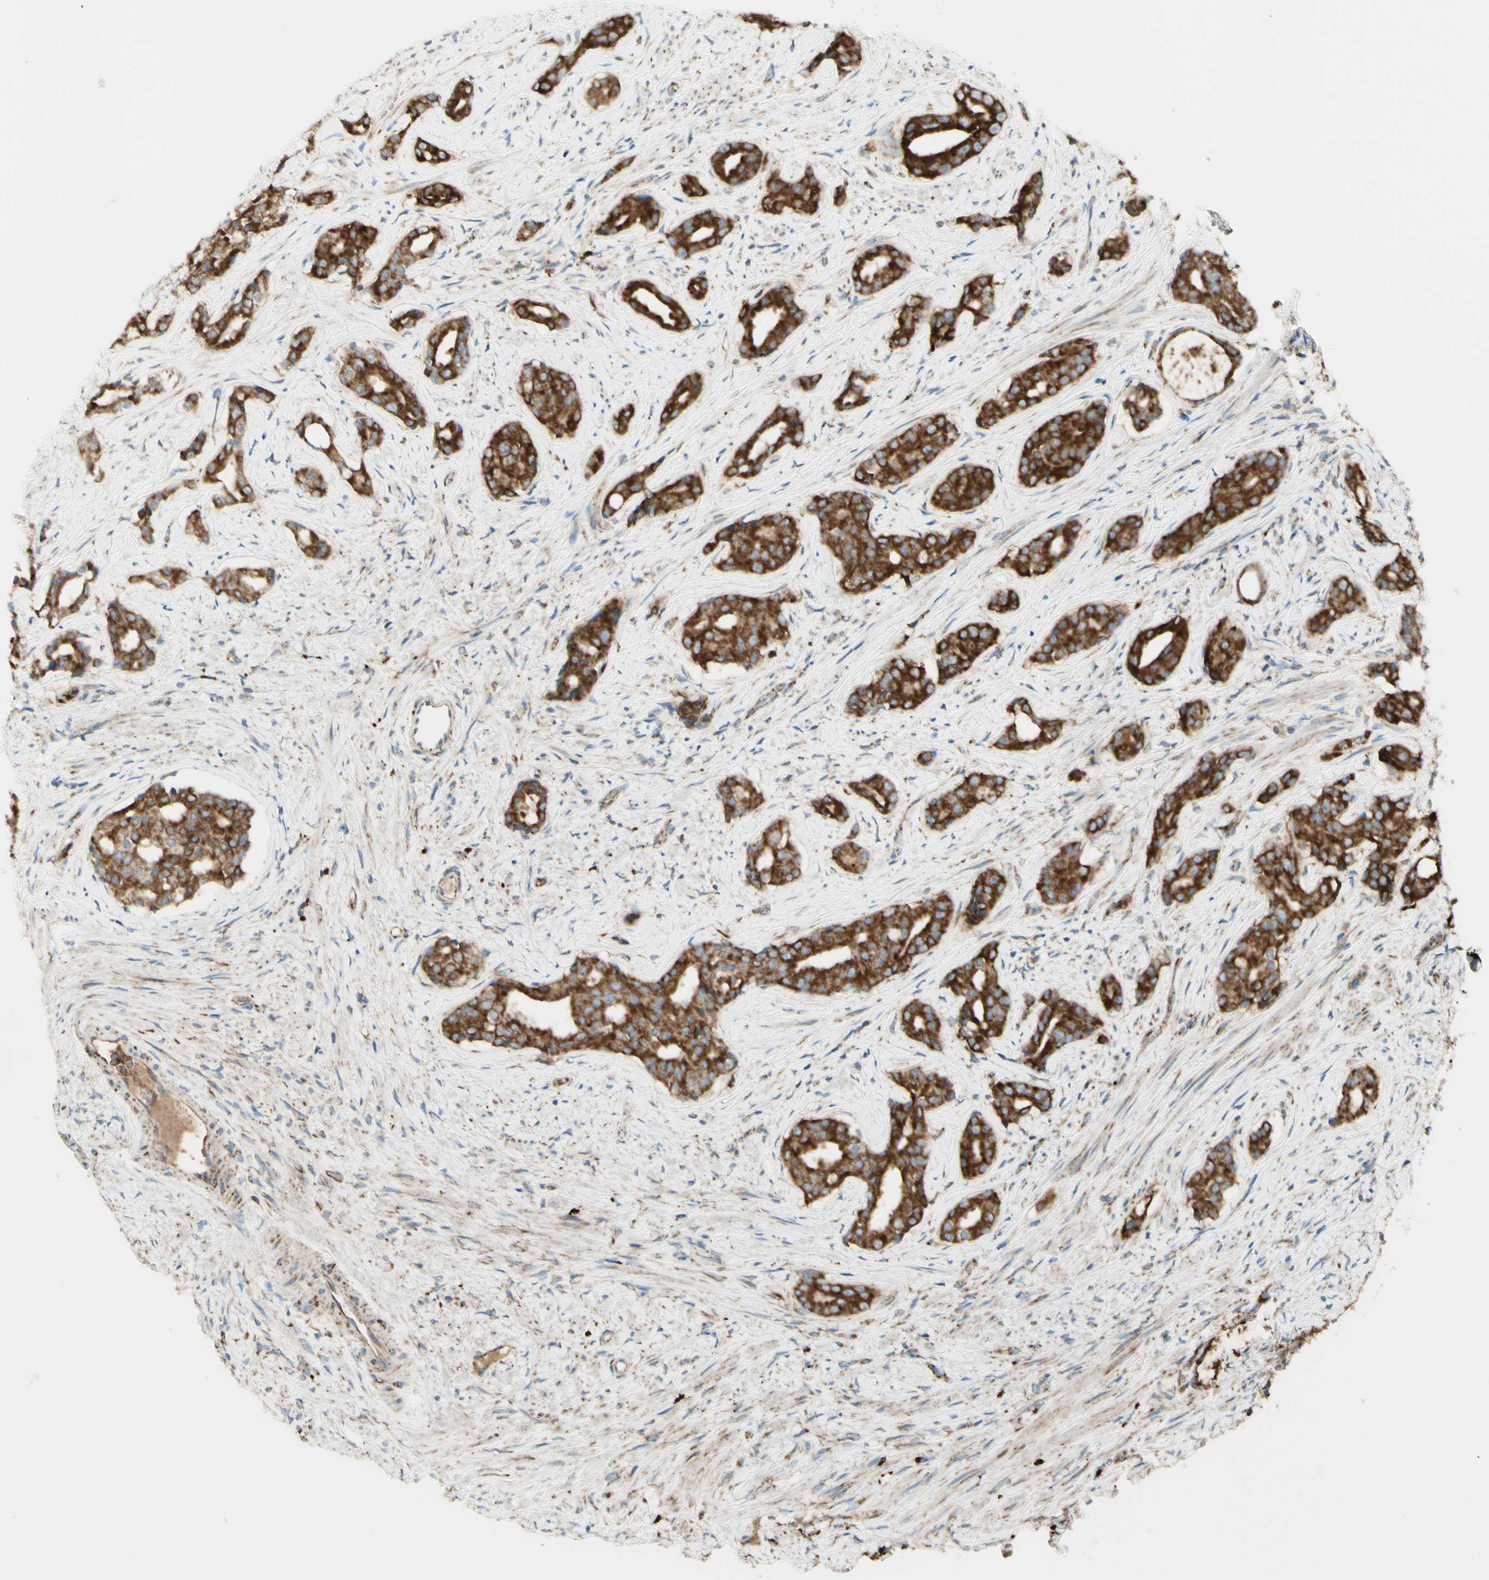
{"staining": {"intensity": "strong", "quantity": ">75%", "location": "cytoplasmic/membranous"}, "tissue": "prostate cancer", "cell_type": "Tumor cells", "image_type": "cancer", "snomed": [{"axis": "morphology", "description": "Adenocarcinoma, High grade"}, {"axis": "topography", "description": "Prostate"}], "caption": "Tumor cells show high levels of strong cytoplasmic/membranous positivity in about >75% of cells in human adenocarcinoma (high-grade) (prostate).", "gene": "ARMC10", "patient": {"sex": "male", "age": 71}}